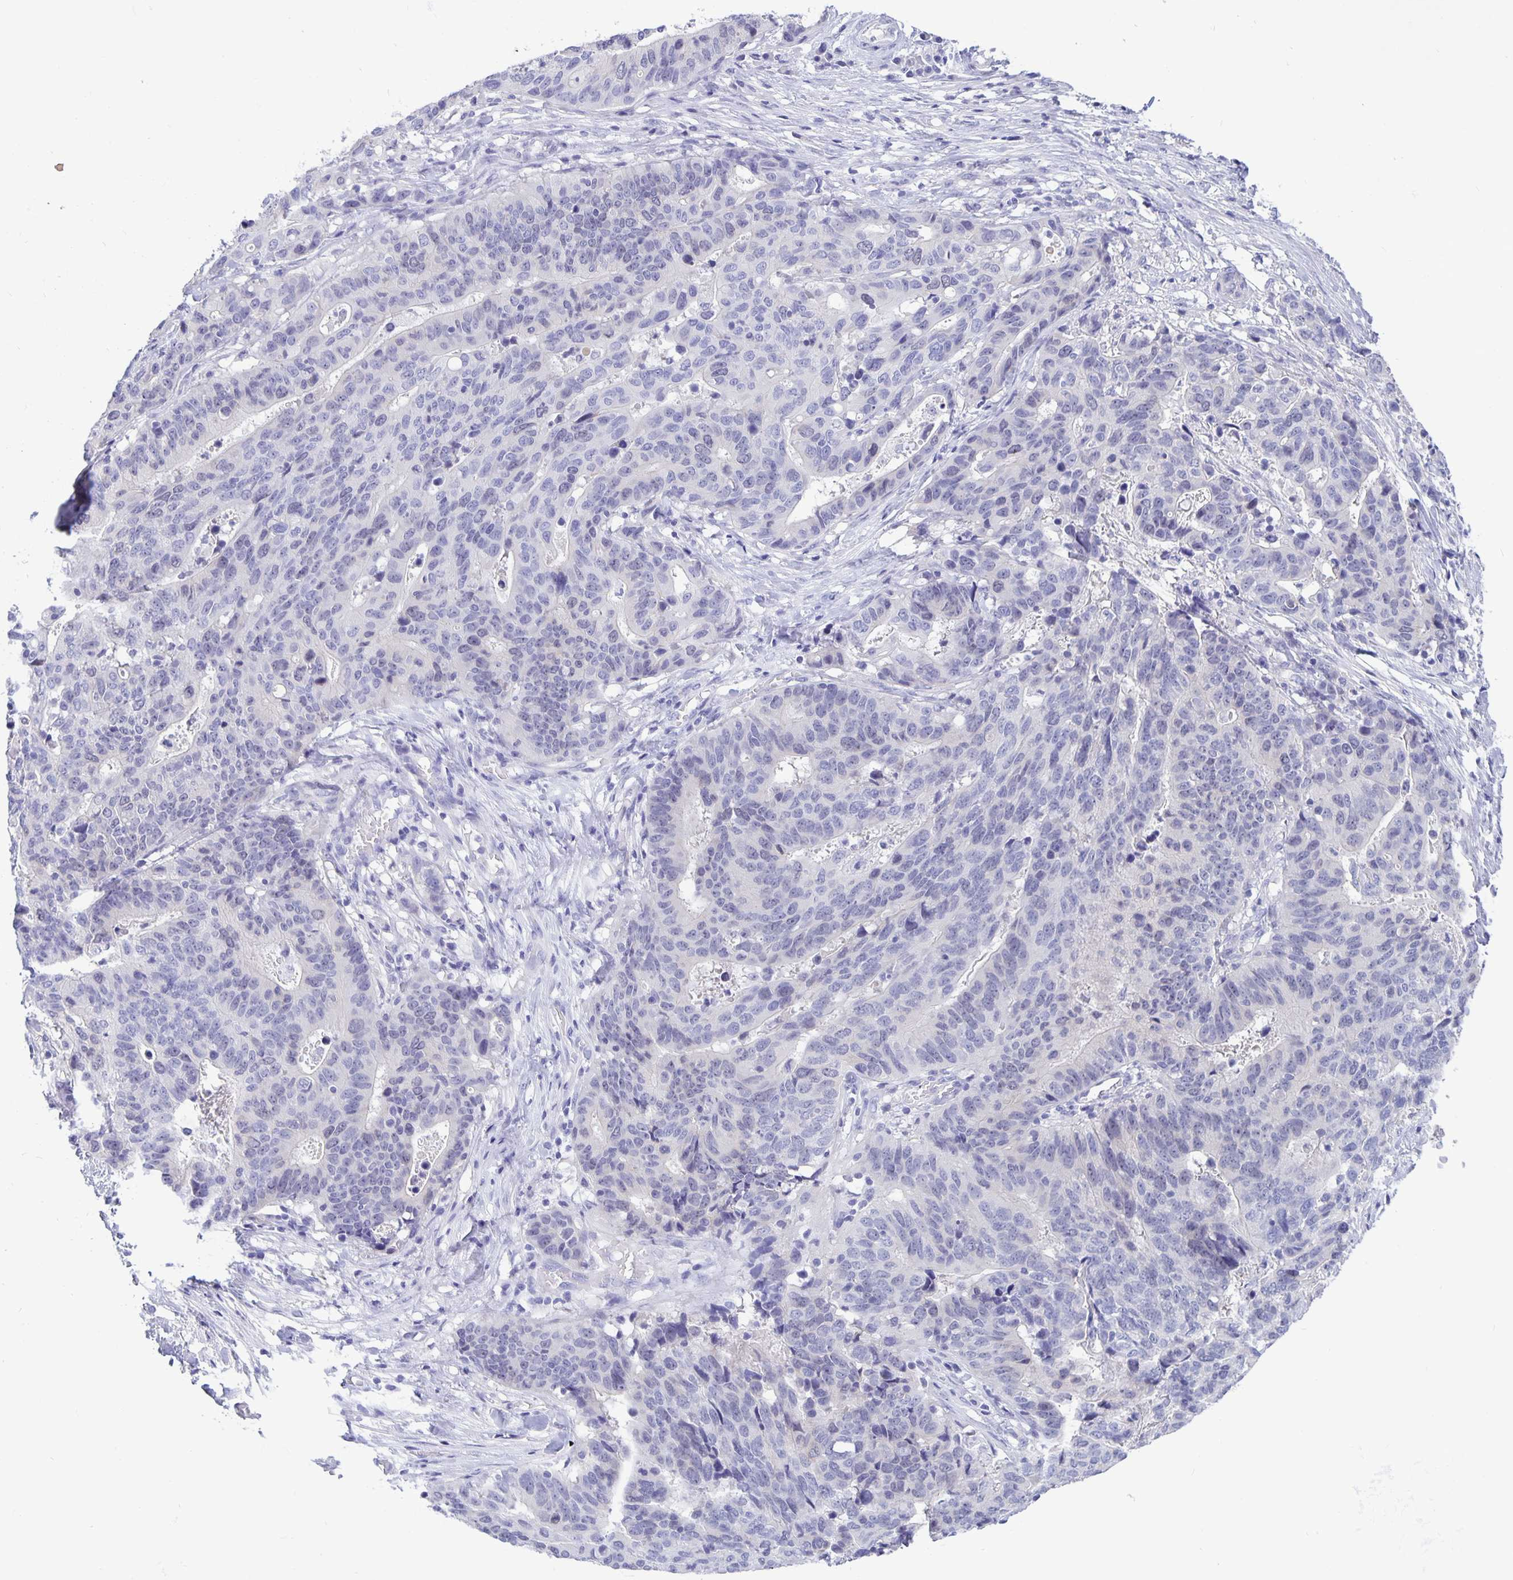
{"staining": {"intensity": "negative", "quantity": "none", "location": "none"}, "tissue": "stomach cancer", "cell_type": "Tumor cells", "image_type": "cancer", "snomed": [{"axis": "morphology", "description": "Adenocarcinoma, NOS"}, {"axis": "topography", "description": "Stomach, upper"}], "caption": "This is a histopathology image of immunohistochemistry staining of stomach cancer, which shows no positivity in tumor cells. The staining was performed using DAB (3,3'-diaminobenzidine) to visualize the protein expression in brown, while the nuclei were stained in blue with hematoxylin (Magnification: 20x).", "gene": "ERMN", "patient": {"sex": "female", "age": 67}}